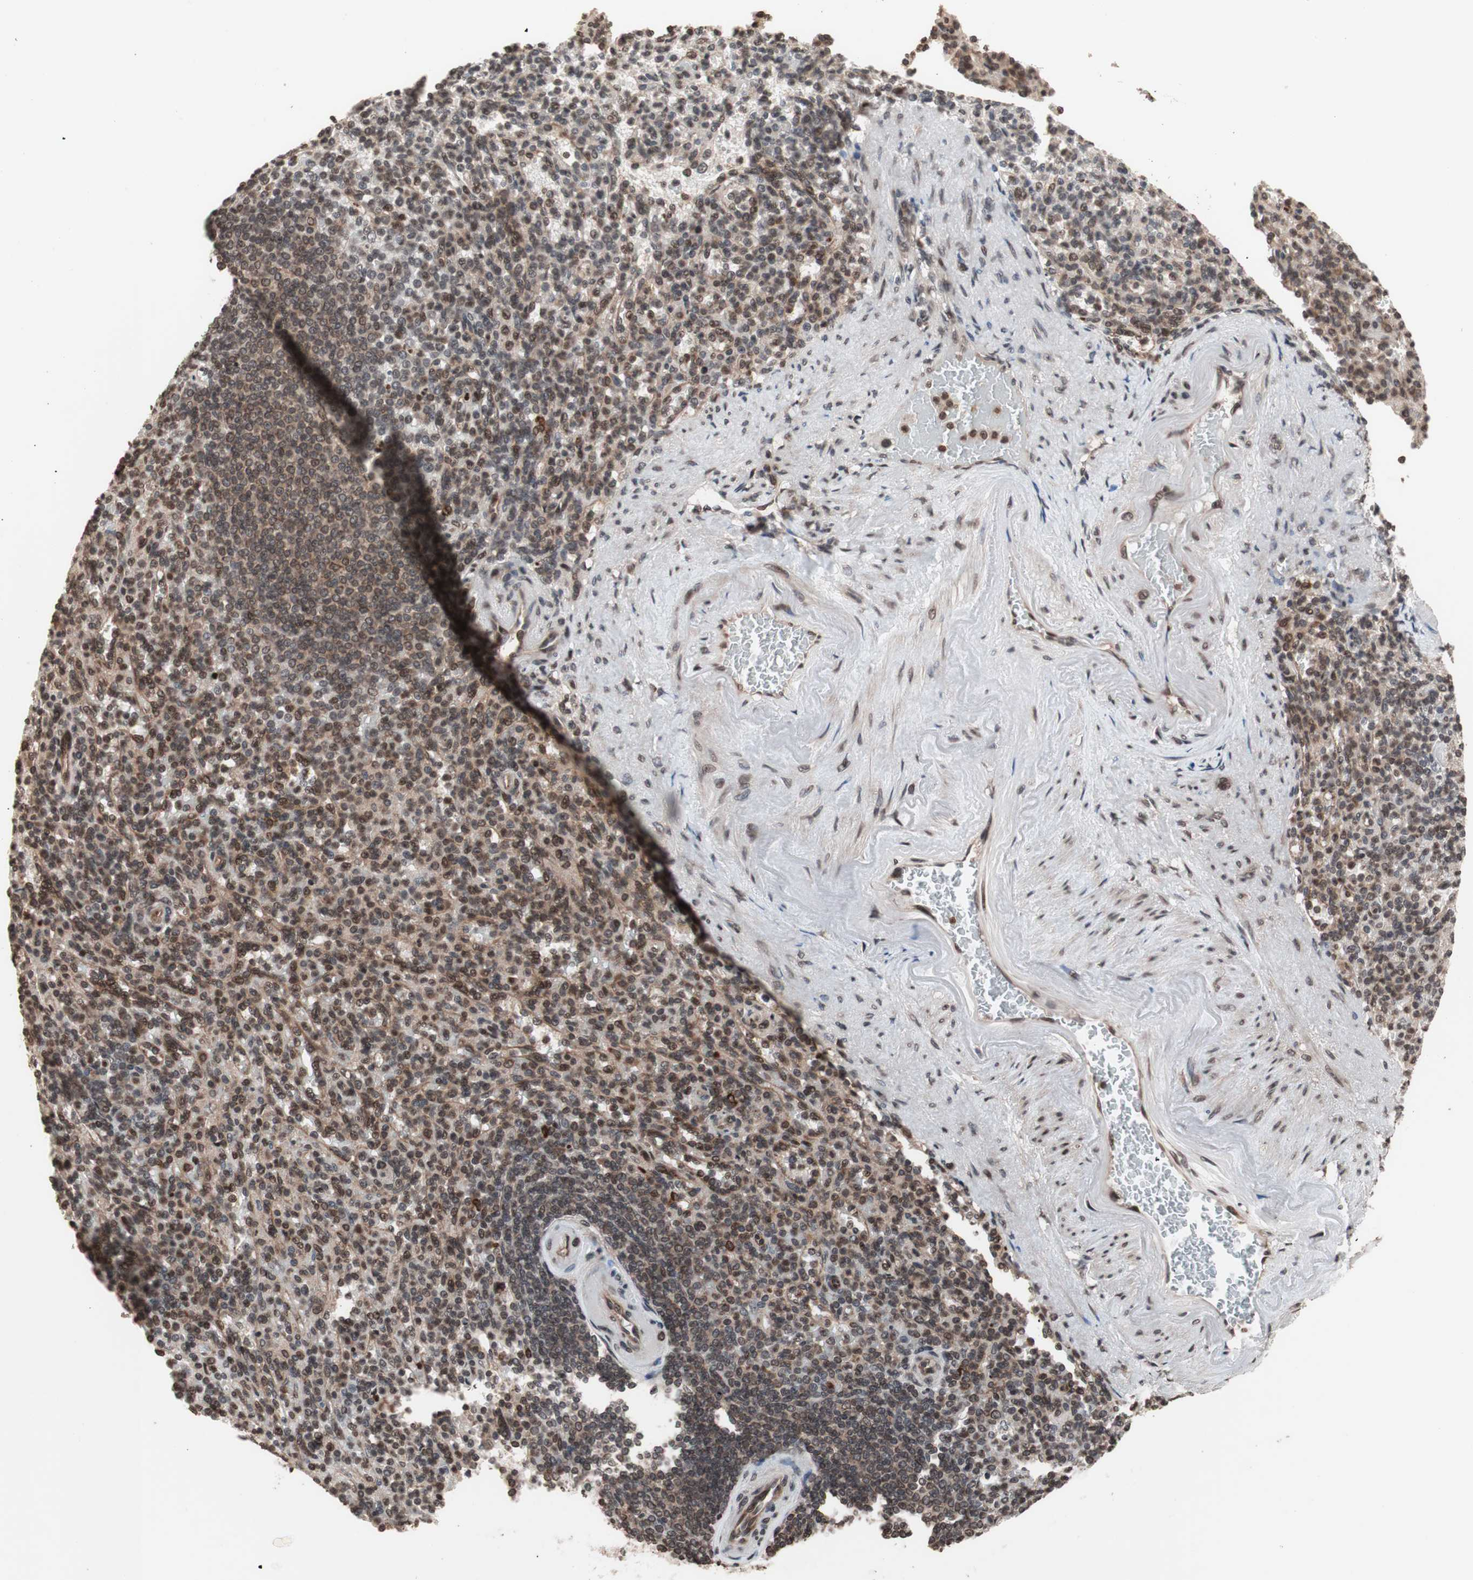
{"staining": {"intensity": "moderate", "quantity": "25%-75%", "location": "cytoplasmic/membranous,nuclear"}, "tissue": "spleen", "cell_type": "Cells in red pulp", "image_type": "normal", "snomed": [{"axis": "morphology", "description": "Normal tissue, NOS"}, {"axis": "topography", "description": "Spleen"}], "caption": "Immunohistochemistry (IHC) of benign human spleen displays medium levels of moderate cytoplasmic/membranous,nuclear expression in approximately 25%-75% of cells in red pulp.", "gene": "ZFC3H1", "patient": {"sex": "female", "age": 74}}